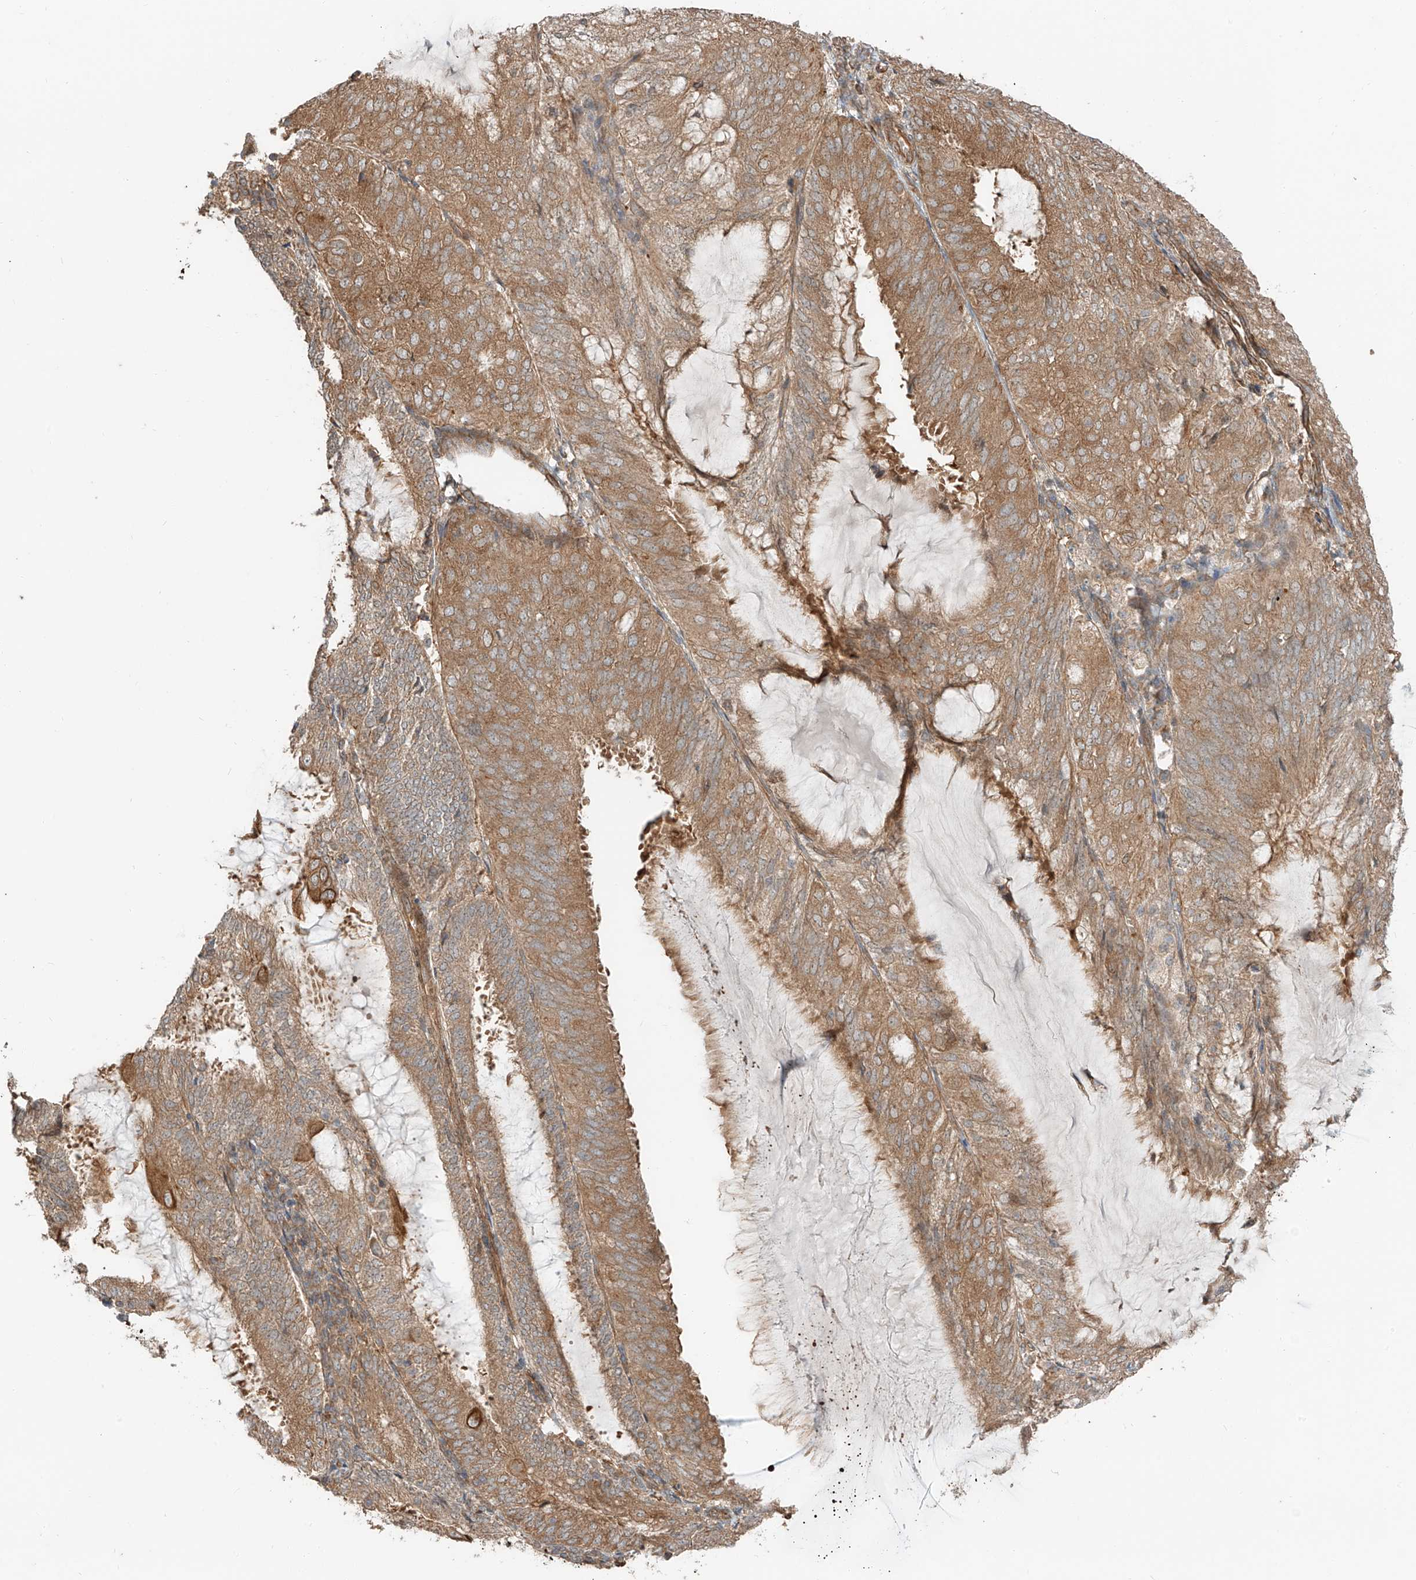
{"staining": {"intensity": "moderate", "quantity": ">75%", "location": "cytoplasmic/membranous"}, "tissue": "endometrial cancer", "cell_type": "Tumor cells", "image_type": "cancer", "snomed": [{"axis": "morphology", "description": "Adenocarcinoma, NOS"}, {"axis": "topography", "description": "Endometrium"}], "caption": "The image shows immunohistochemical staining of endometrial cancer (adenocarcinoma). There is moderate cytoplasmic/membranous positivity is appreciated in approximately >75% of tumor cells.", "gene": "CEP162", "patient": {"sex": "female", "age": 81}}